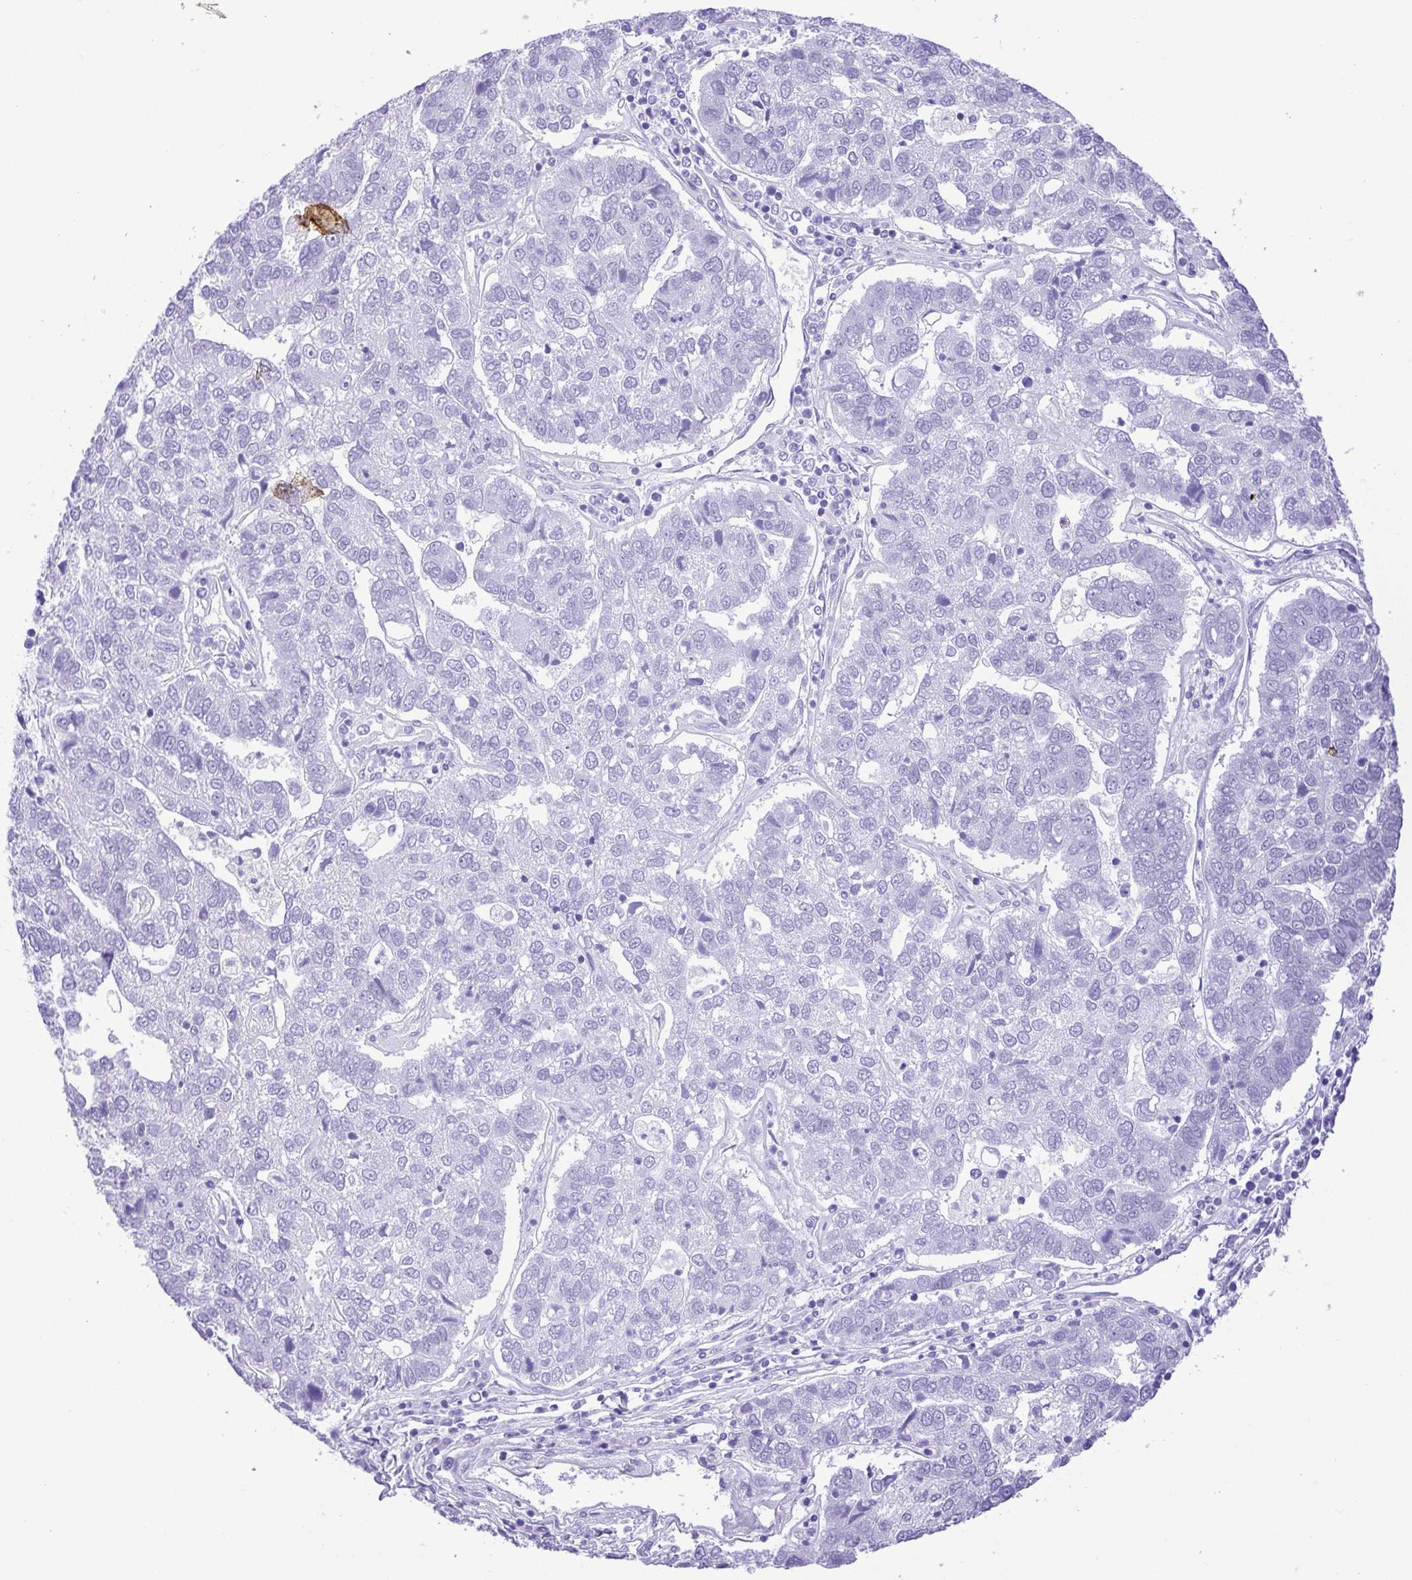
{"staining": {"intensity": "negative", "quantity": "none", "location": "none"}, "tissue": "pancreatic cancer", "cell_type": "Tumor cells", "image_type": "cancer", "snomed": [{"axis": "morphology", "description": "Adenocarcinoma, NOS"}, {"axis": "topography", "description": "Pancreas"}], "caption": "This is a photomicrograph of immunohistochemistry staining of pancreatic adenocarcinoma, which shows no staining in tumor cells.", "gene": "CDSN", "patient": {"sex": "female", "age": 61}}